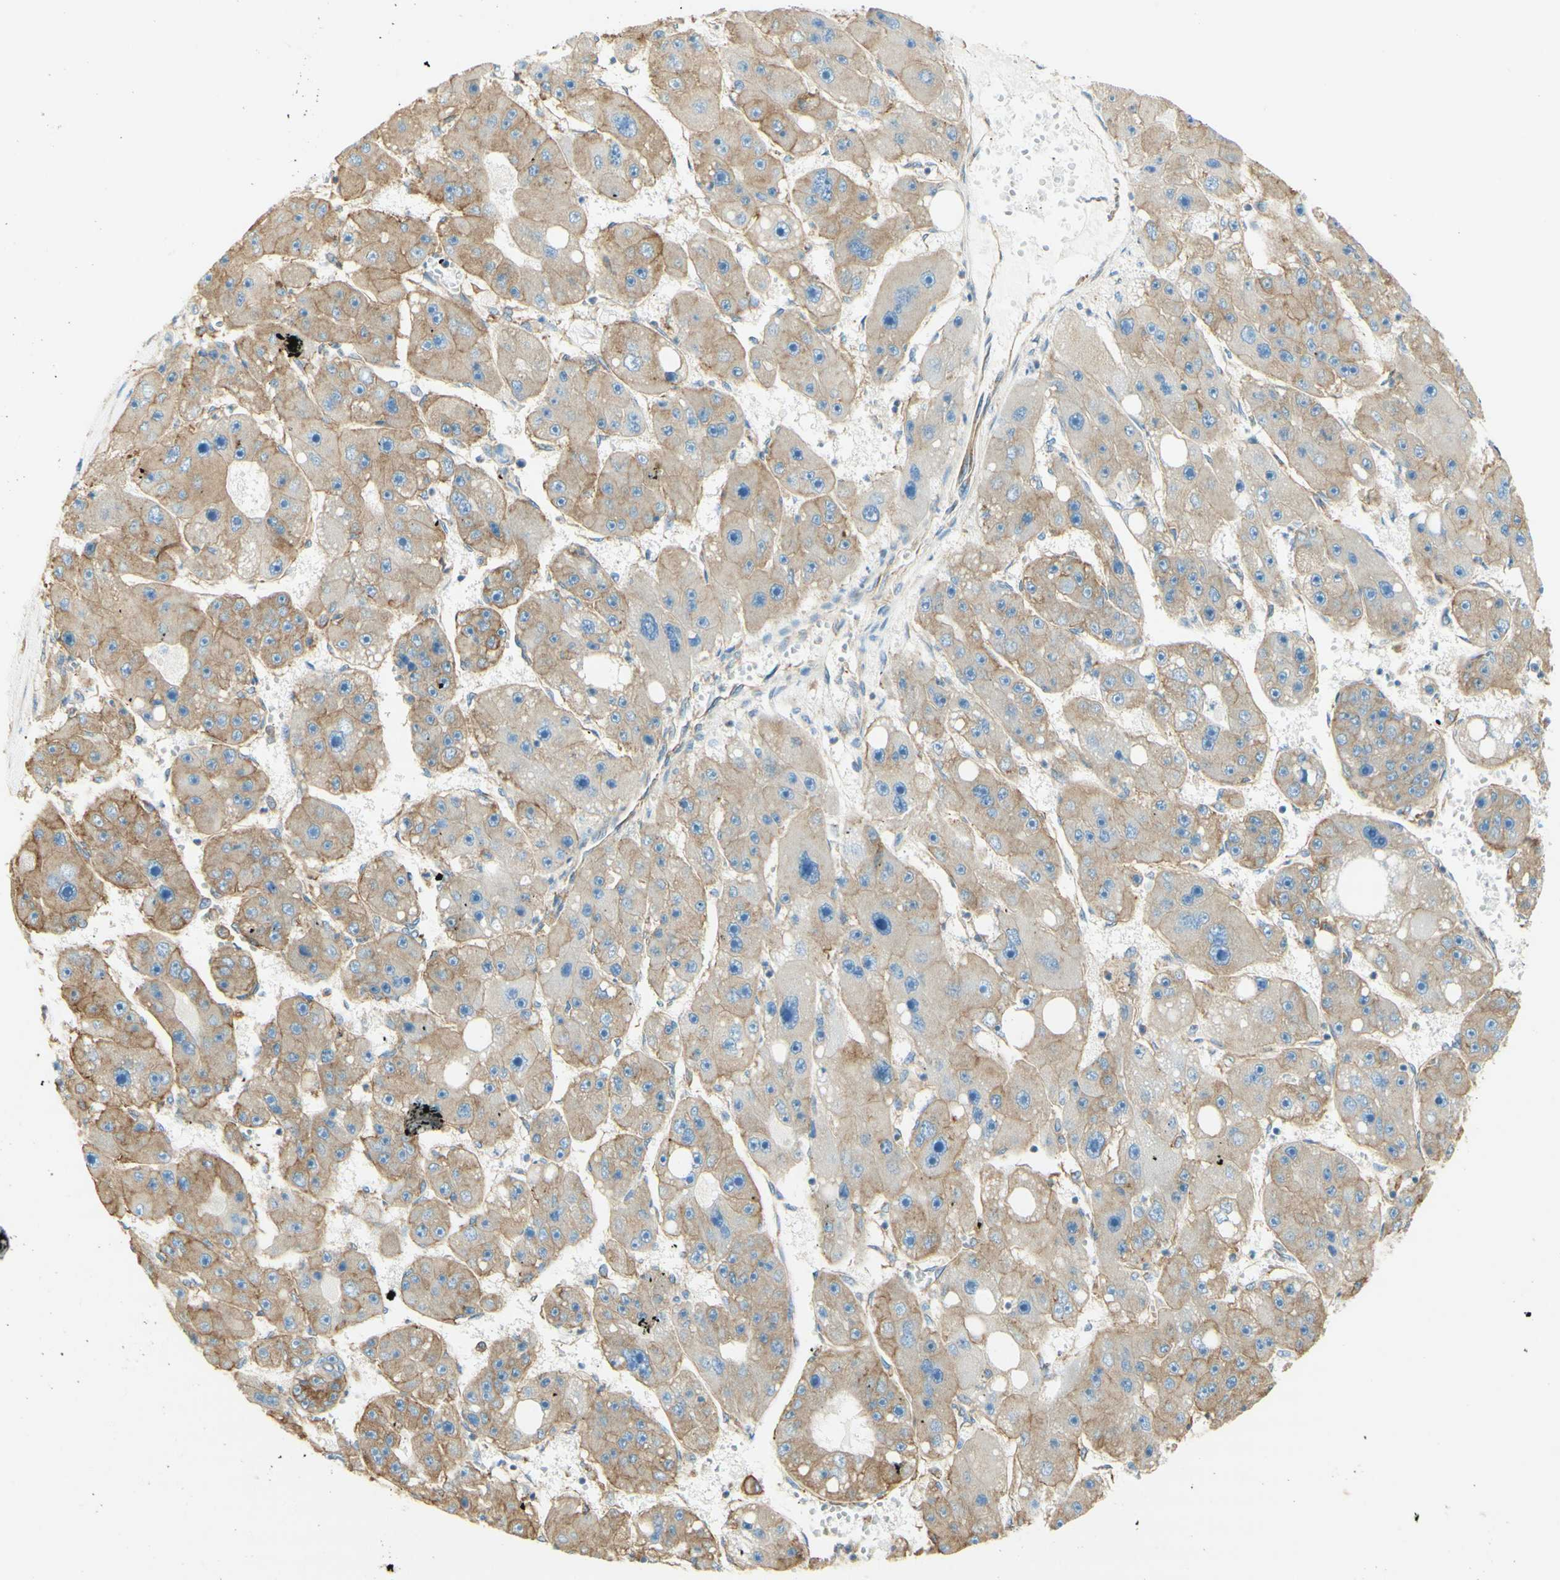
{"staining": {"intensity": "weak", "quantity": ">75%", "location": "cytoplasmic/membranous"}, "tissue": "liver cancer", "cell_type": "Tumor cells", "image_type": "cancer", "snomed": [{"axis": "morphology", "description": "Carcinoma, Hepatocellular, NOS"}, {"axis": "topography", "description": "Liver"}], "caption": "Liver hepatocellular carcinoma tissue demonstrates weak cytoplasmic/membranous positivity in approximately >75% of tumor cells, visualized by immunohistochemistry.", "gene": "CLTC", "patient": {"sex": "female", "age": 61}}